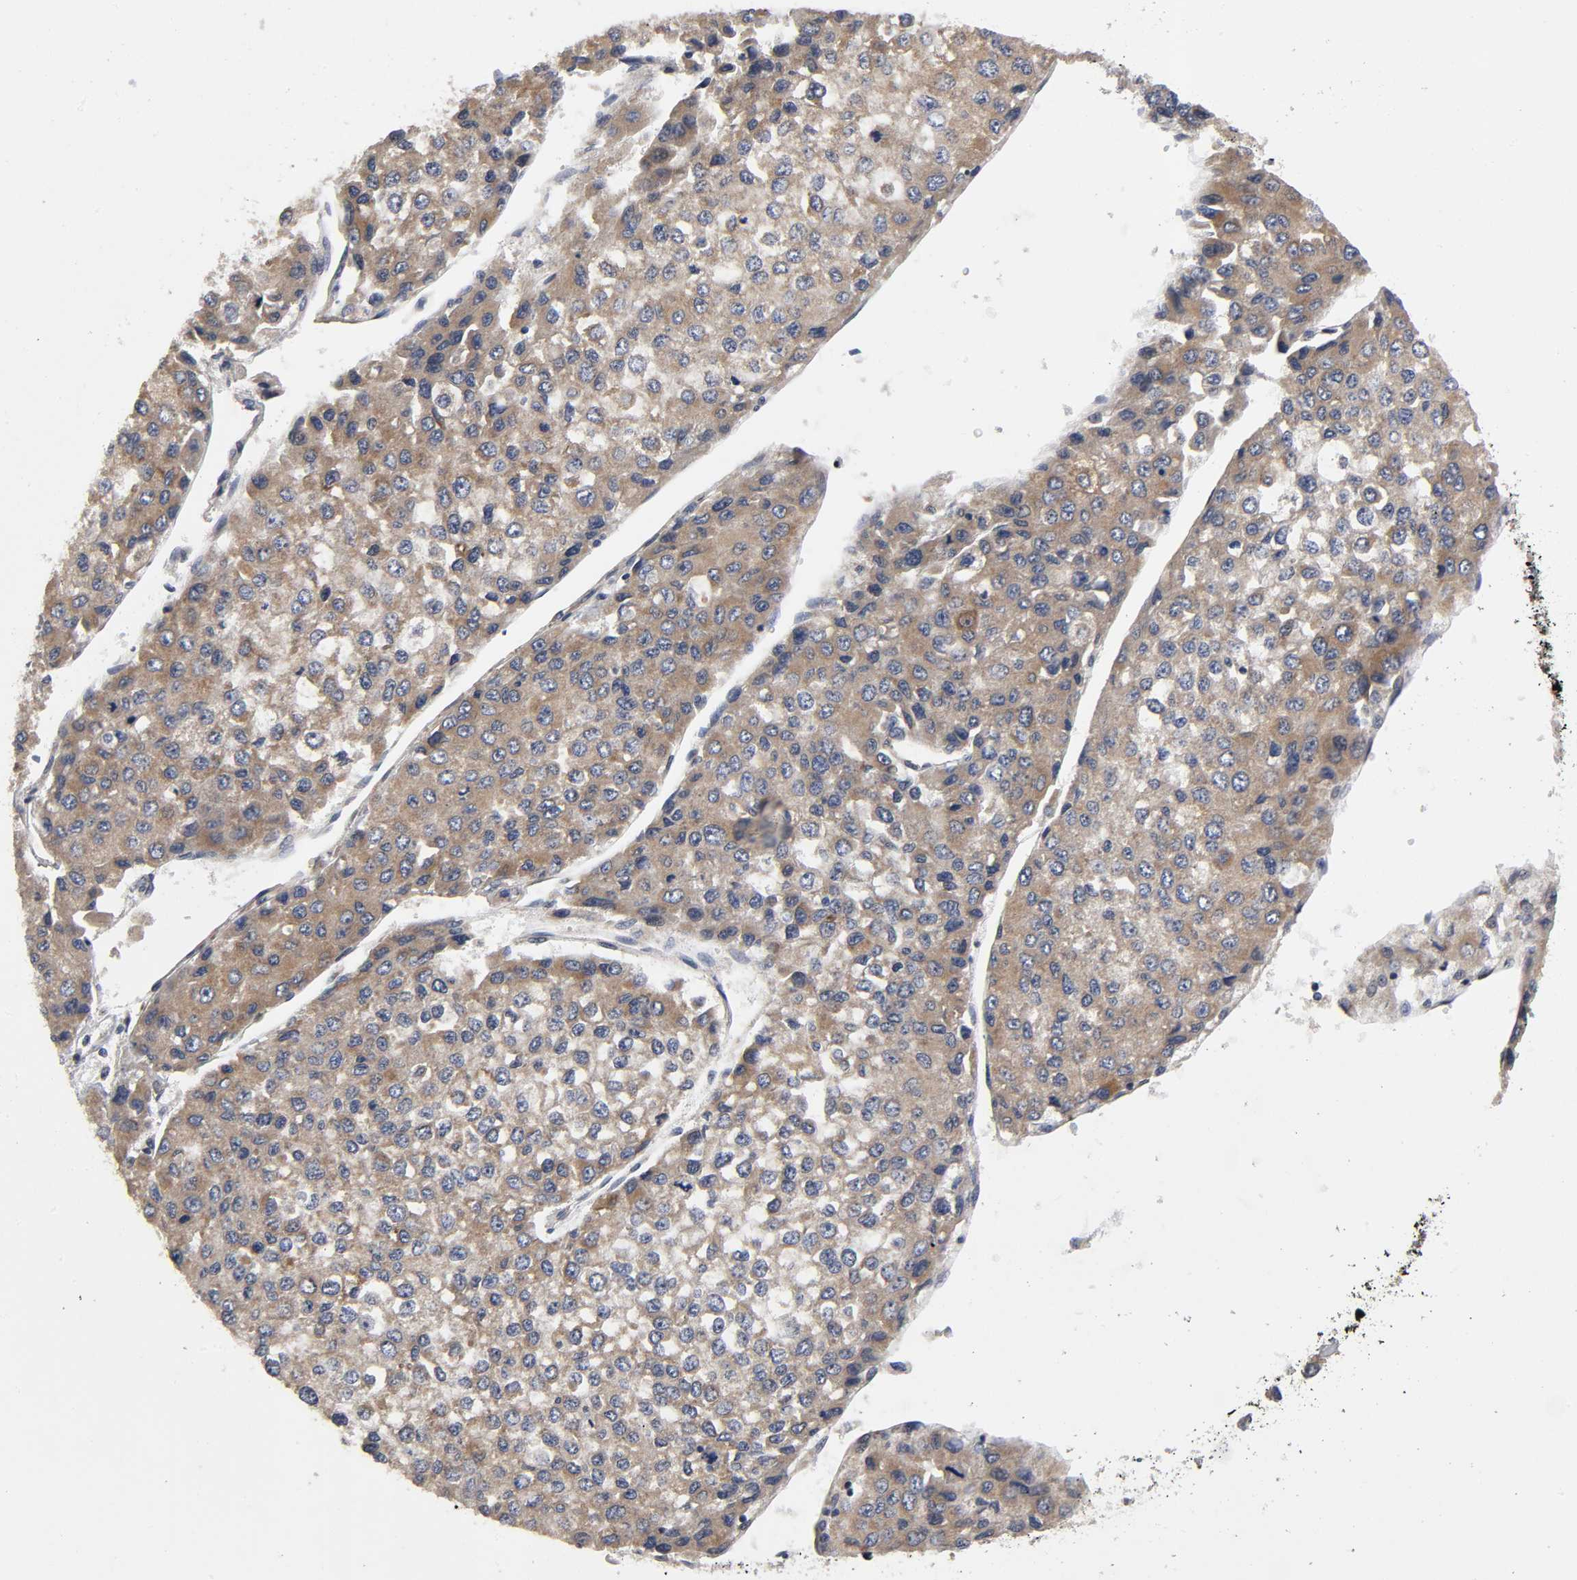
{"staining": {"intensity": "moderate", "quantity": ">75%", "location": "cytoplasmic/membranous"}, "tissue": "liver cancer", "cell_type": "Tumor cells", "image_type": "cancer", "snomed": [{"axis": "morphology", "description": "Carcinoma, Hepatocellular, NOS"}, {"axis": "topography", "description": "Liver"}], "caption": "Liver cancer stained for a protein (brown) exhibits moderate cytoplasmic/membranous positive expression in approximately >75% of tumor cells.", "gene": "SLC30A9", "patient": {"sex": "female", "age": 66}}